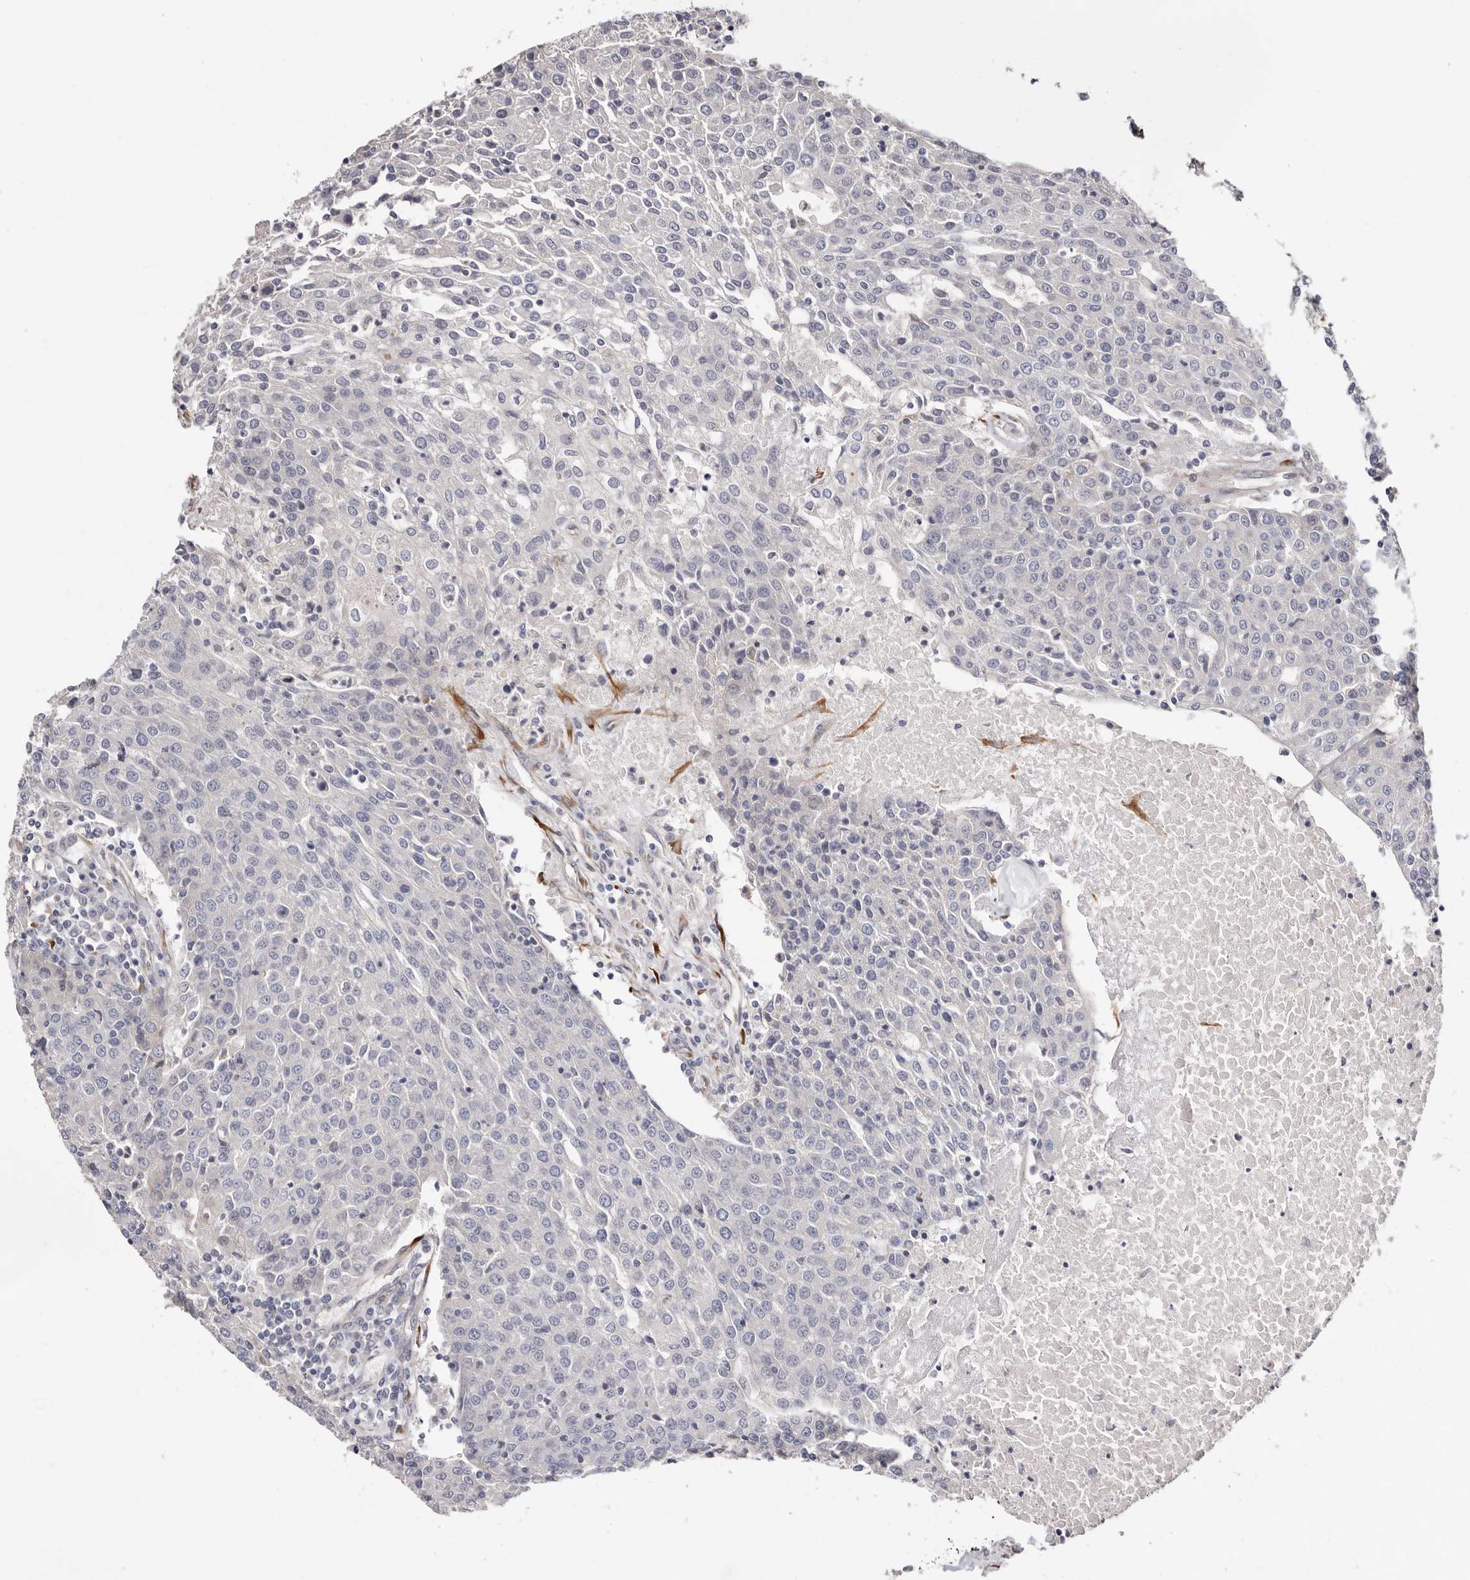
{"staining": {"intensity": "negative", "quantity": "none", "location": "none"}, "tissue": "urothelial cancer", "cell_type": "Tumor cells", "image_type": "cancer", "snomed": [{"axis": "morphology", "description": "Urothelial carcinoma, High grade"}, {"axis": "topography", "description": "Urinary bladder"}], "caption": "Urothelial cancer was stained to show a protein in brown. There is no significant expression in tumor cells. (Stains: DAB (3,3'-diaminobenzidine) IHC with hematoxylin counter stain, Microscopy: brightfield microscopy at high magnification).", "gene": "USH1C", "patient": {"sex": "female", "age": 85}}